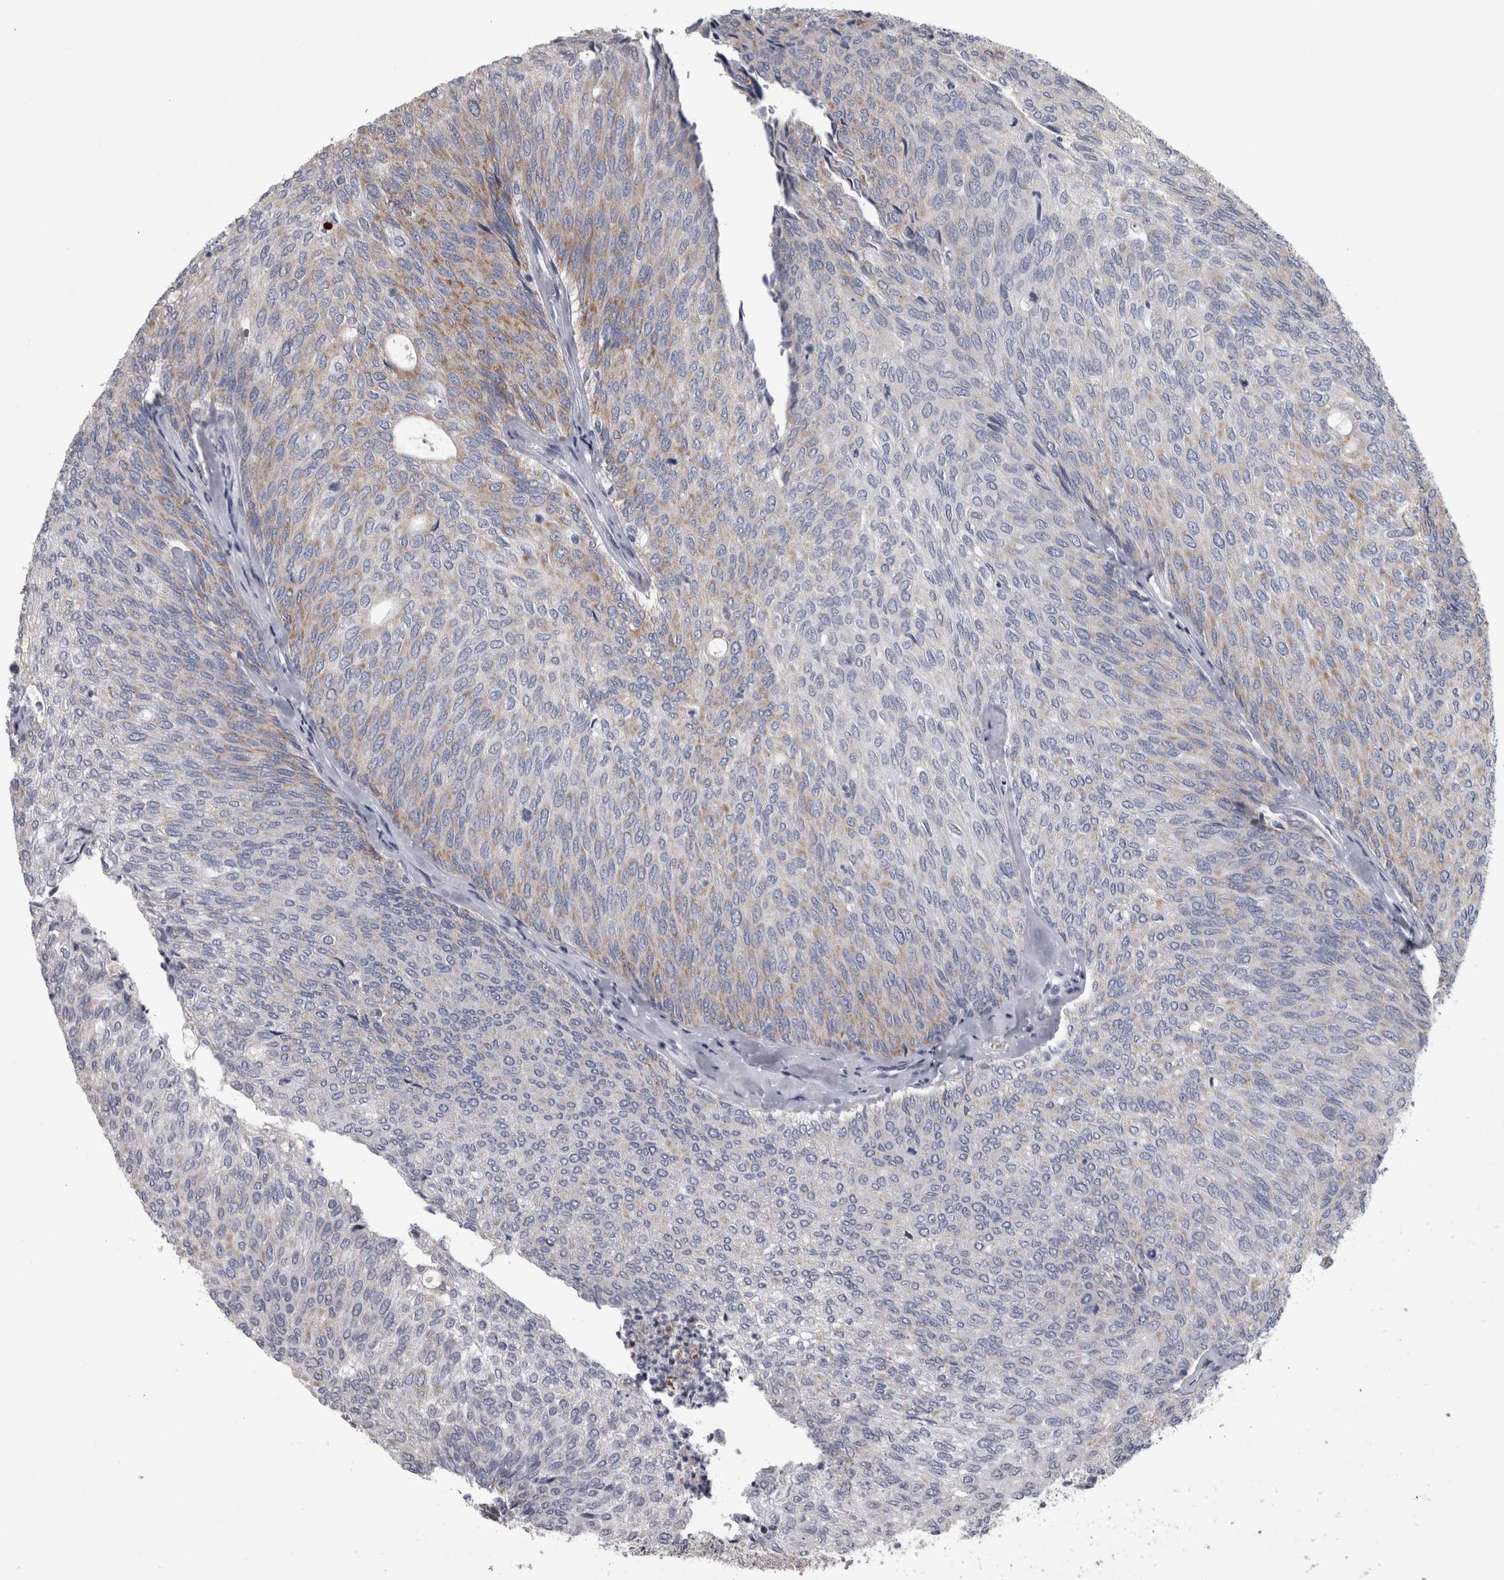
{"staining": {"intensity": "moderate", "quantity": "<25%", "location": "cytoplasmic/membranous"}, "tissue": "urothelial cancer", "cell_type": "Tumor cells", "image_type": "cancer", "snomed": [{"axis": "morphology", "description": "Urothelial carcinoma, Low grade"}, {"axis": "topography", "description": "Urinary bladder"}], "caption": "Immunohistochemistry (DAB (3,3'-diaminobenzidine)) staining of human urothelial cancer shows moderate cytoplasmic/membranous protein staining in about <25% of tumor cells.", "gene": "DBT", "patient": {"sex": "female", "age": 79}}